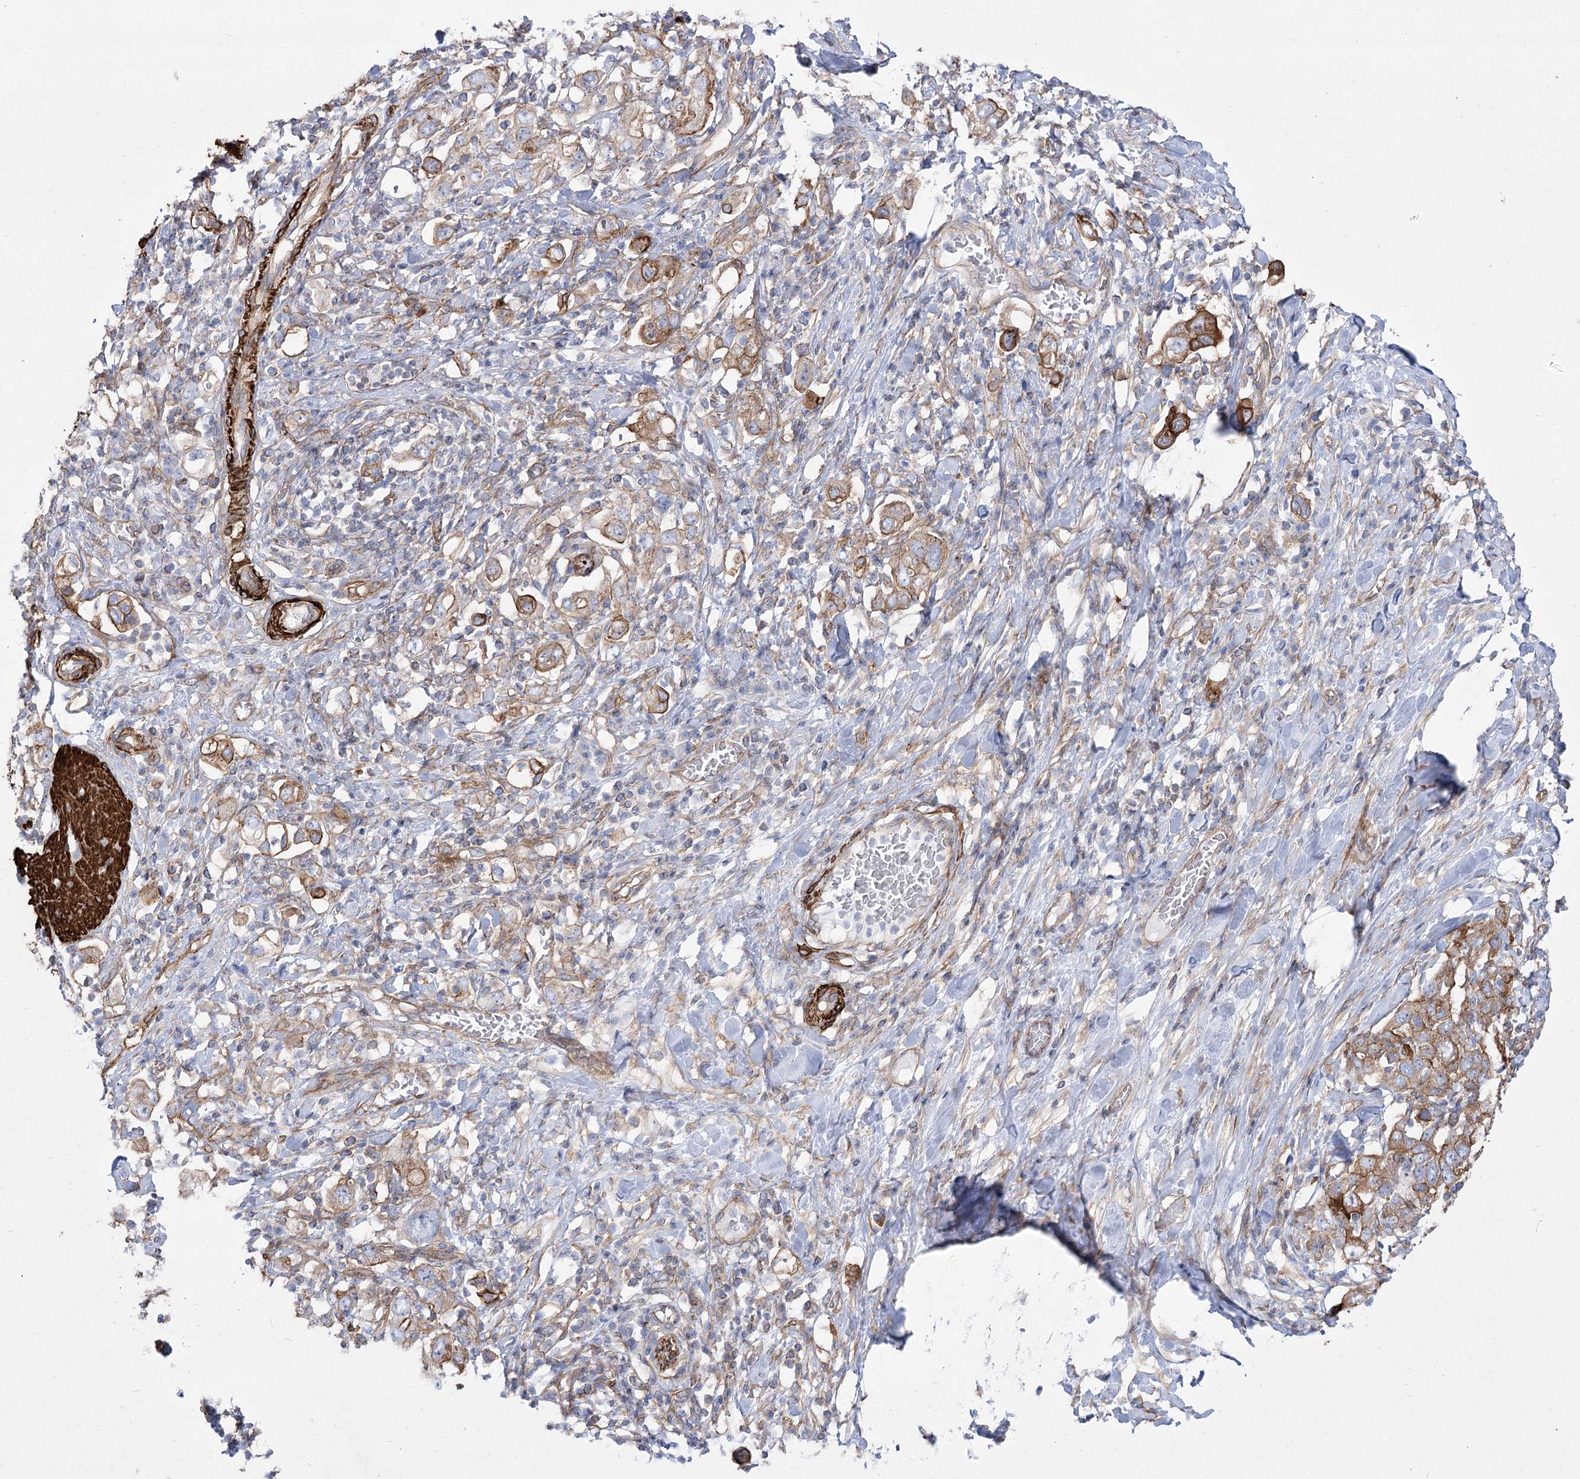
{"staining": {"intensity": "moderate", "quantity": ">75%", "location": "cytoplasmic/membranous"}, "tissue": "stomach cancer", "cell_type": "Tumor cells", "image_type": "cancer", "snomed": [{"axis": "morphology", "description": "Adenocarcinoma, NOS"}, {"axis": "topography", "description": "Stomach, upper"}], "caption": "Brown immunohistochemical staining in human stomach cancer (adenocarcinoma) shows moderate cytoplasmic/membranous staining in approximately >75% of tumor cells.", "gene": "PLEKHA5", "patient": {"sex": "male", "age": 62}}